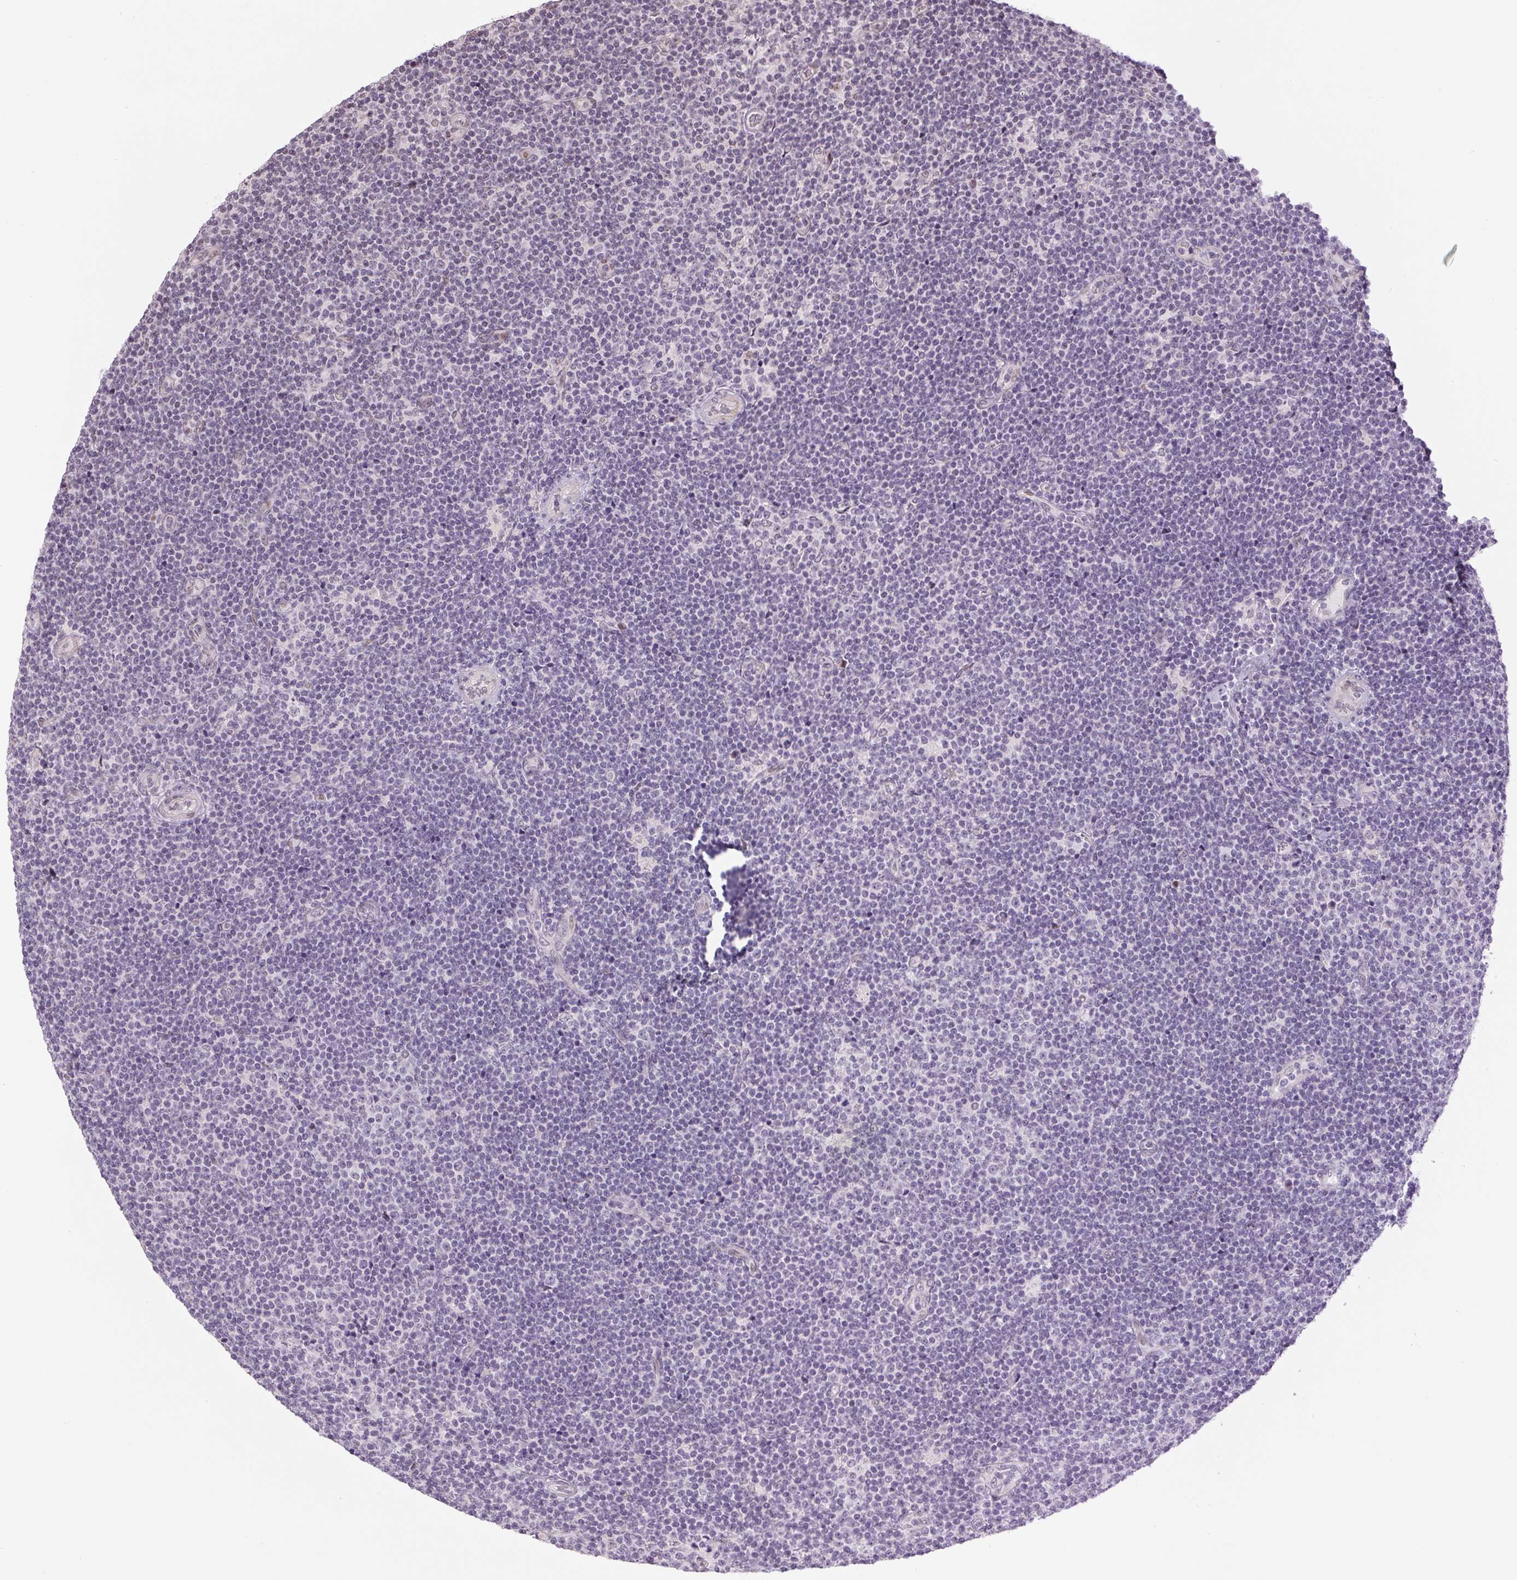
{"staining": {"intensity": "negative", "quantity": "none", "location": "none"}, "tissue": "lymphoma", "cell_type": "Tumor cells", "image_type": "cancer", "snomed": [{"axis": "morphology", "description": "Malignant lymphoma, non-Hodgkin's type, Low grade"}, {"axis": "topography", "description": "Lymph node"}], "caption": "IHC of human low-grade malignant lymphoma, non-Hodgkin's type displays no expression in tumor cells.", "gene": "TCFL5", "patient": {"sex": "male", "age": 48}}